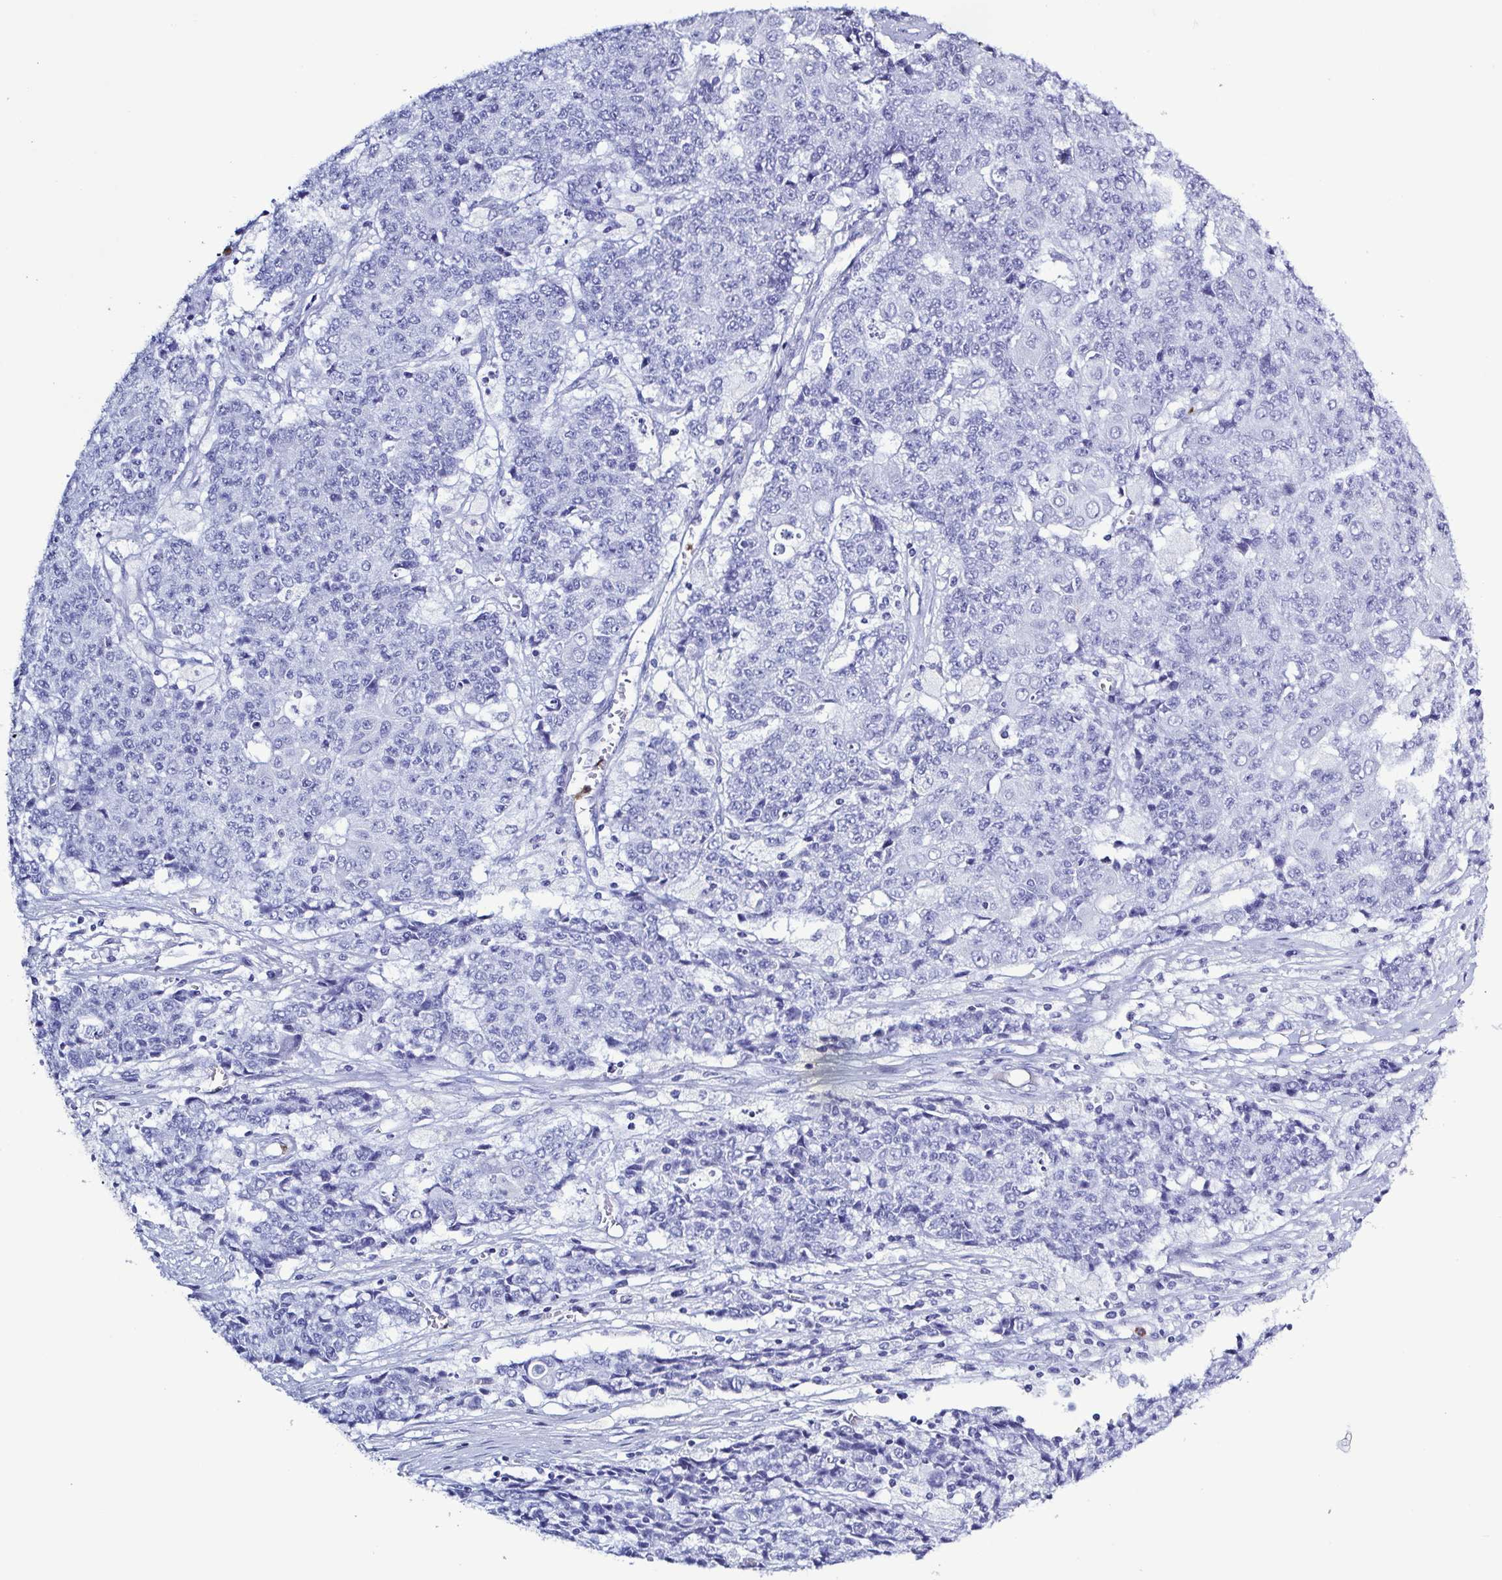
{"staining": {"intensity": "negative", "quantity": "none", "location": "none"}, "tissue": "ovarian cancer", "cell_type": "Tumor cells", "image_type": "cancer", "snomed": [{"axis": "morphology", "description": "Carcinoma, endometroid"}, {"axis": "topography", "description": "Ovary"}], "caption": "Ovarian cancer (endometroid carcinoma) stained for a protein using immunohistochemistry demonstrates no expression tumor cells.", "gene": "LTF", "patient": {"sex": "female", "age": 42}}